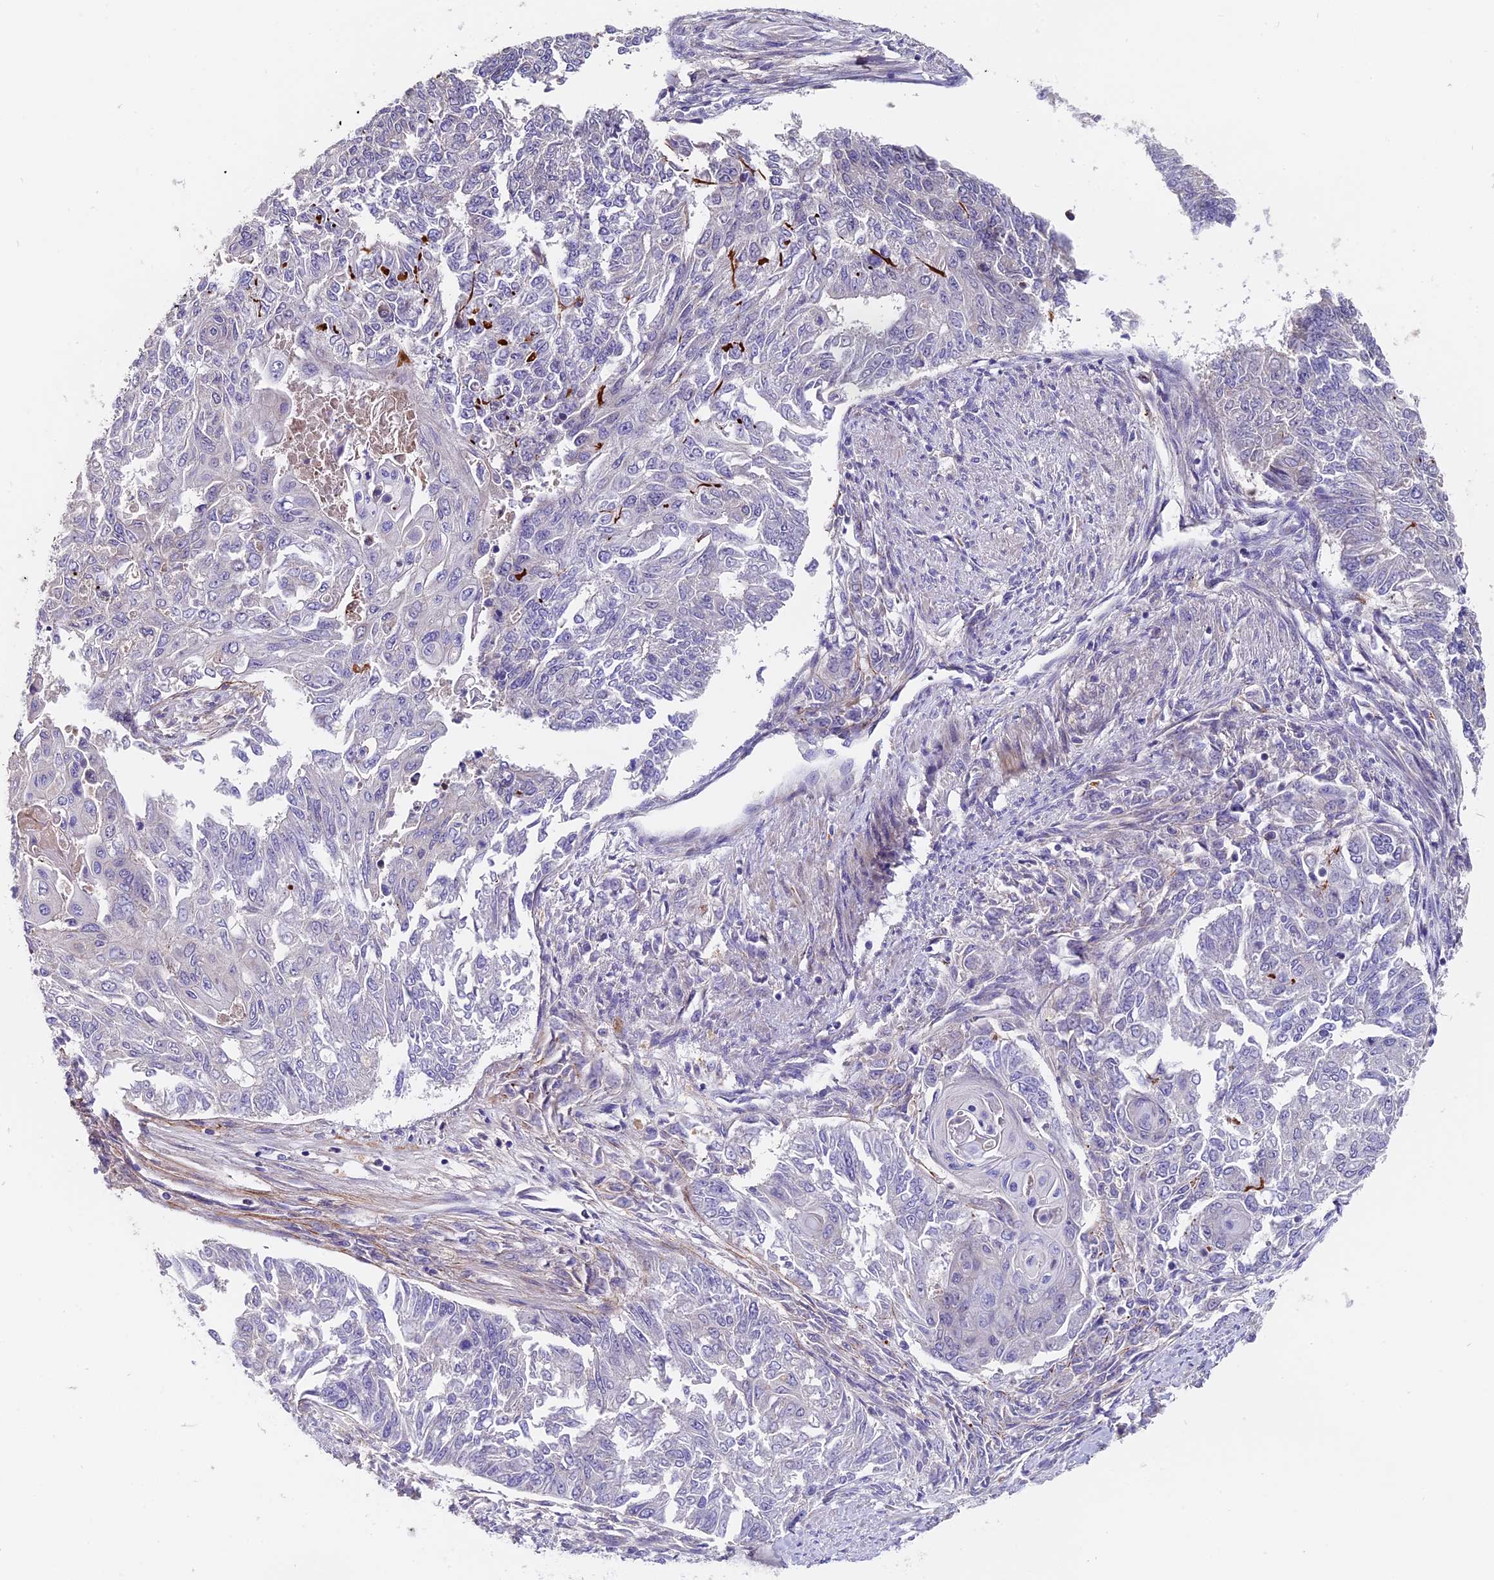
{"staining": {"intensity": "negative", "quantity": "none", "location": "none"}, "tissue": "endometrial cancer", "cell_type": "Tumor cells", "image_type": "cancer", "snomed": [{"axis": "morphology", "description": "Adenocarcinoma, NOS"}, {"axis": "topography", "description": "Endometrium"}], "caption": "A high-resolution image shows immunohistochemistry (IHC) staining of adenocarcinoma (endometrial), which exhibits no significant positivity in tumor cells.", "gene": "TRMT1", "patient": {"sex": "female", "age": 32}}